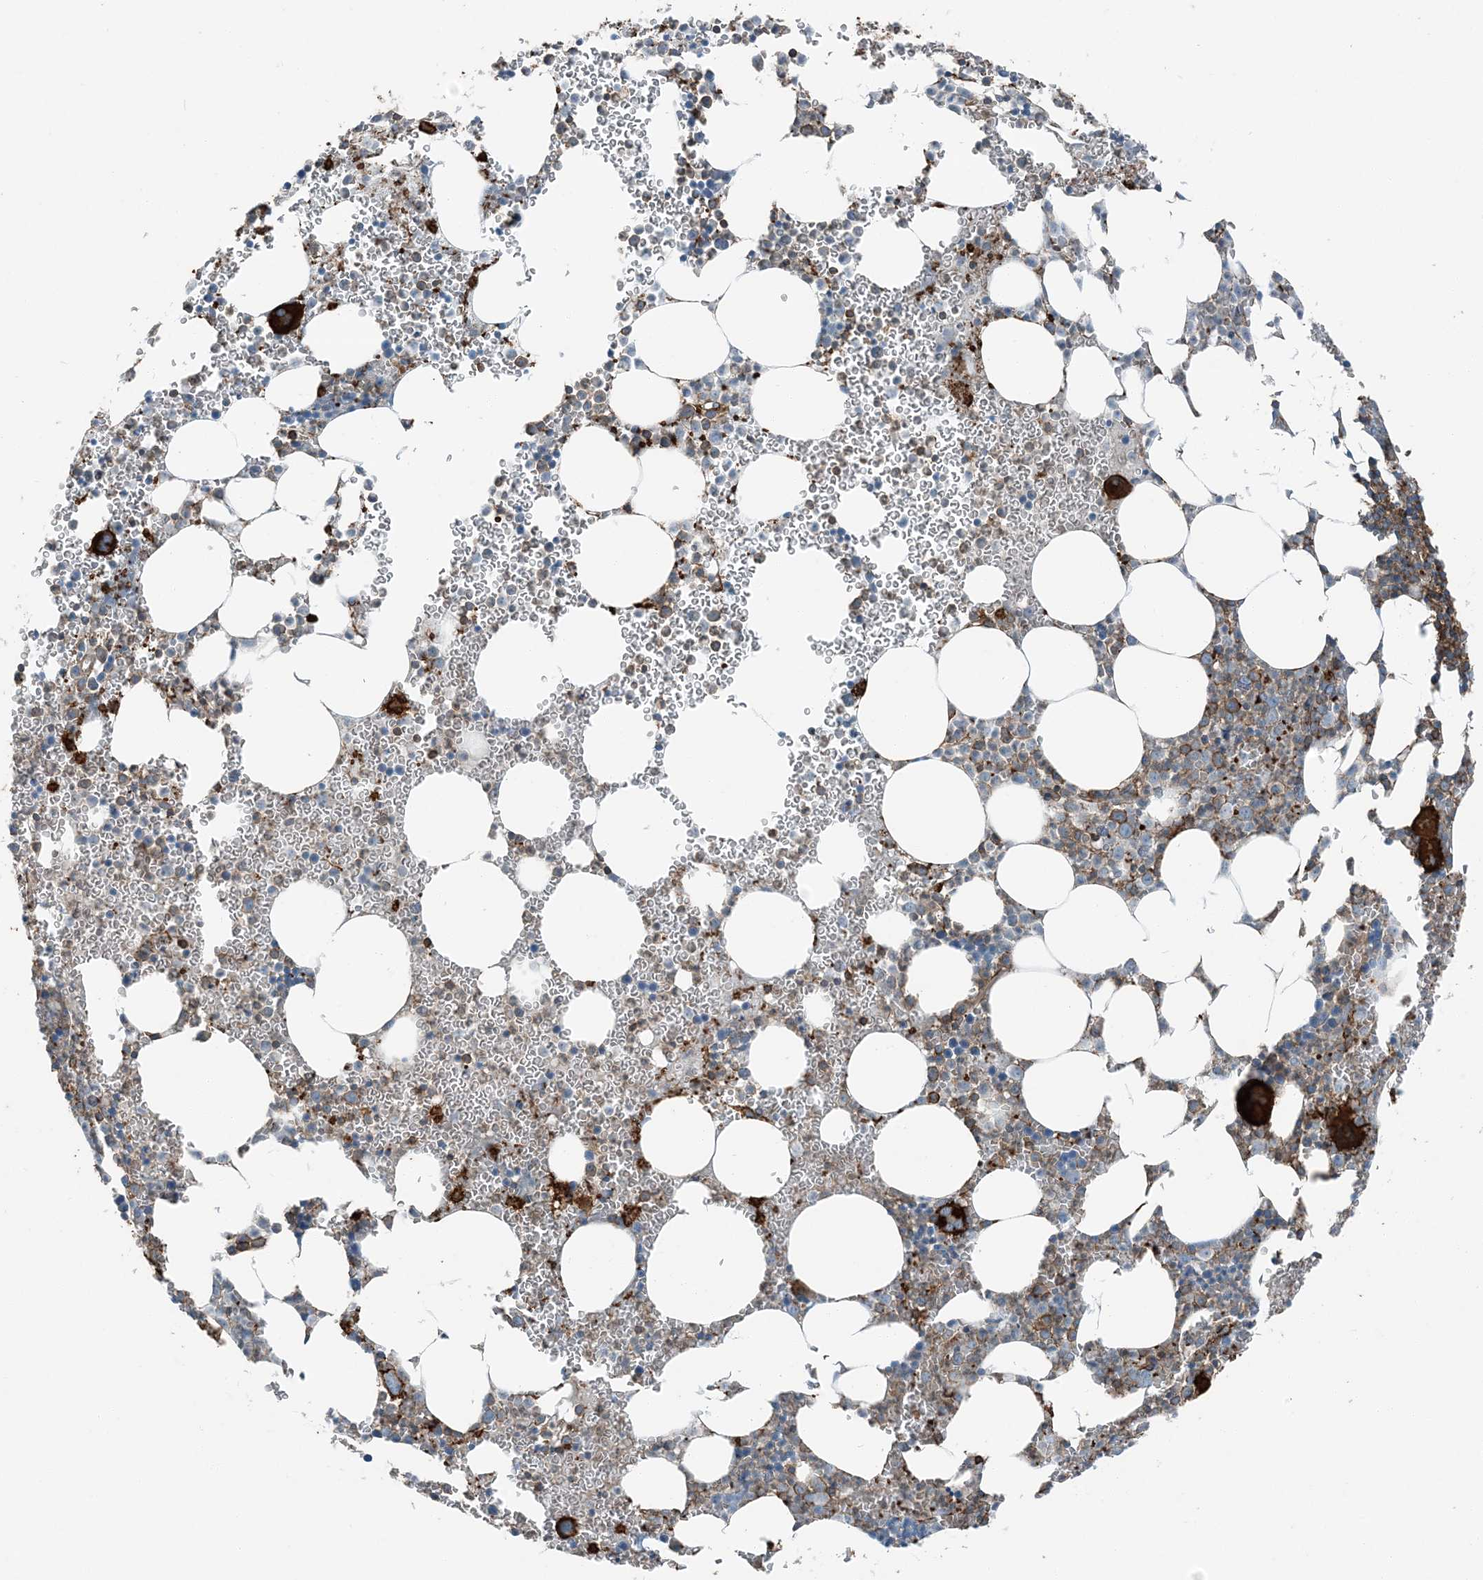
{"staining": {"intensity": "strong", "quantity": "<25%", "location": "cytoplasmic/membranous"}, "tissue": "bone marrow", "cell_type": "Hematopoietic cells", "image_type": "normal", "snomed": [{"axis": "morphology", "description": "Normal tissue, NOS"}, {"axis": "topography", "description": "Bone marrow"}], "caption": "A micrograph of bone marrow stained for a protein reveals strong cytoplasmic/membranous brown staining in hematopoietic cells.", "gene": "APOBEC3C", "patient": {"sex": "female", "age": 78}}